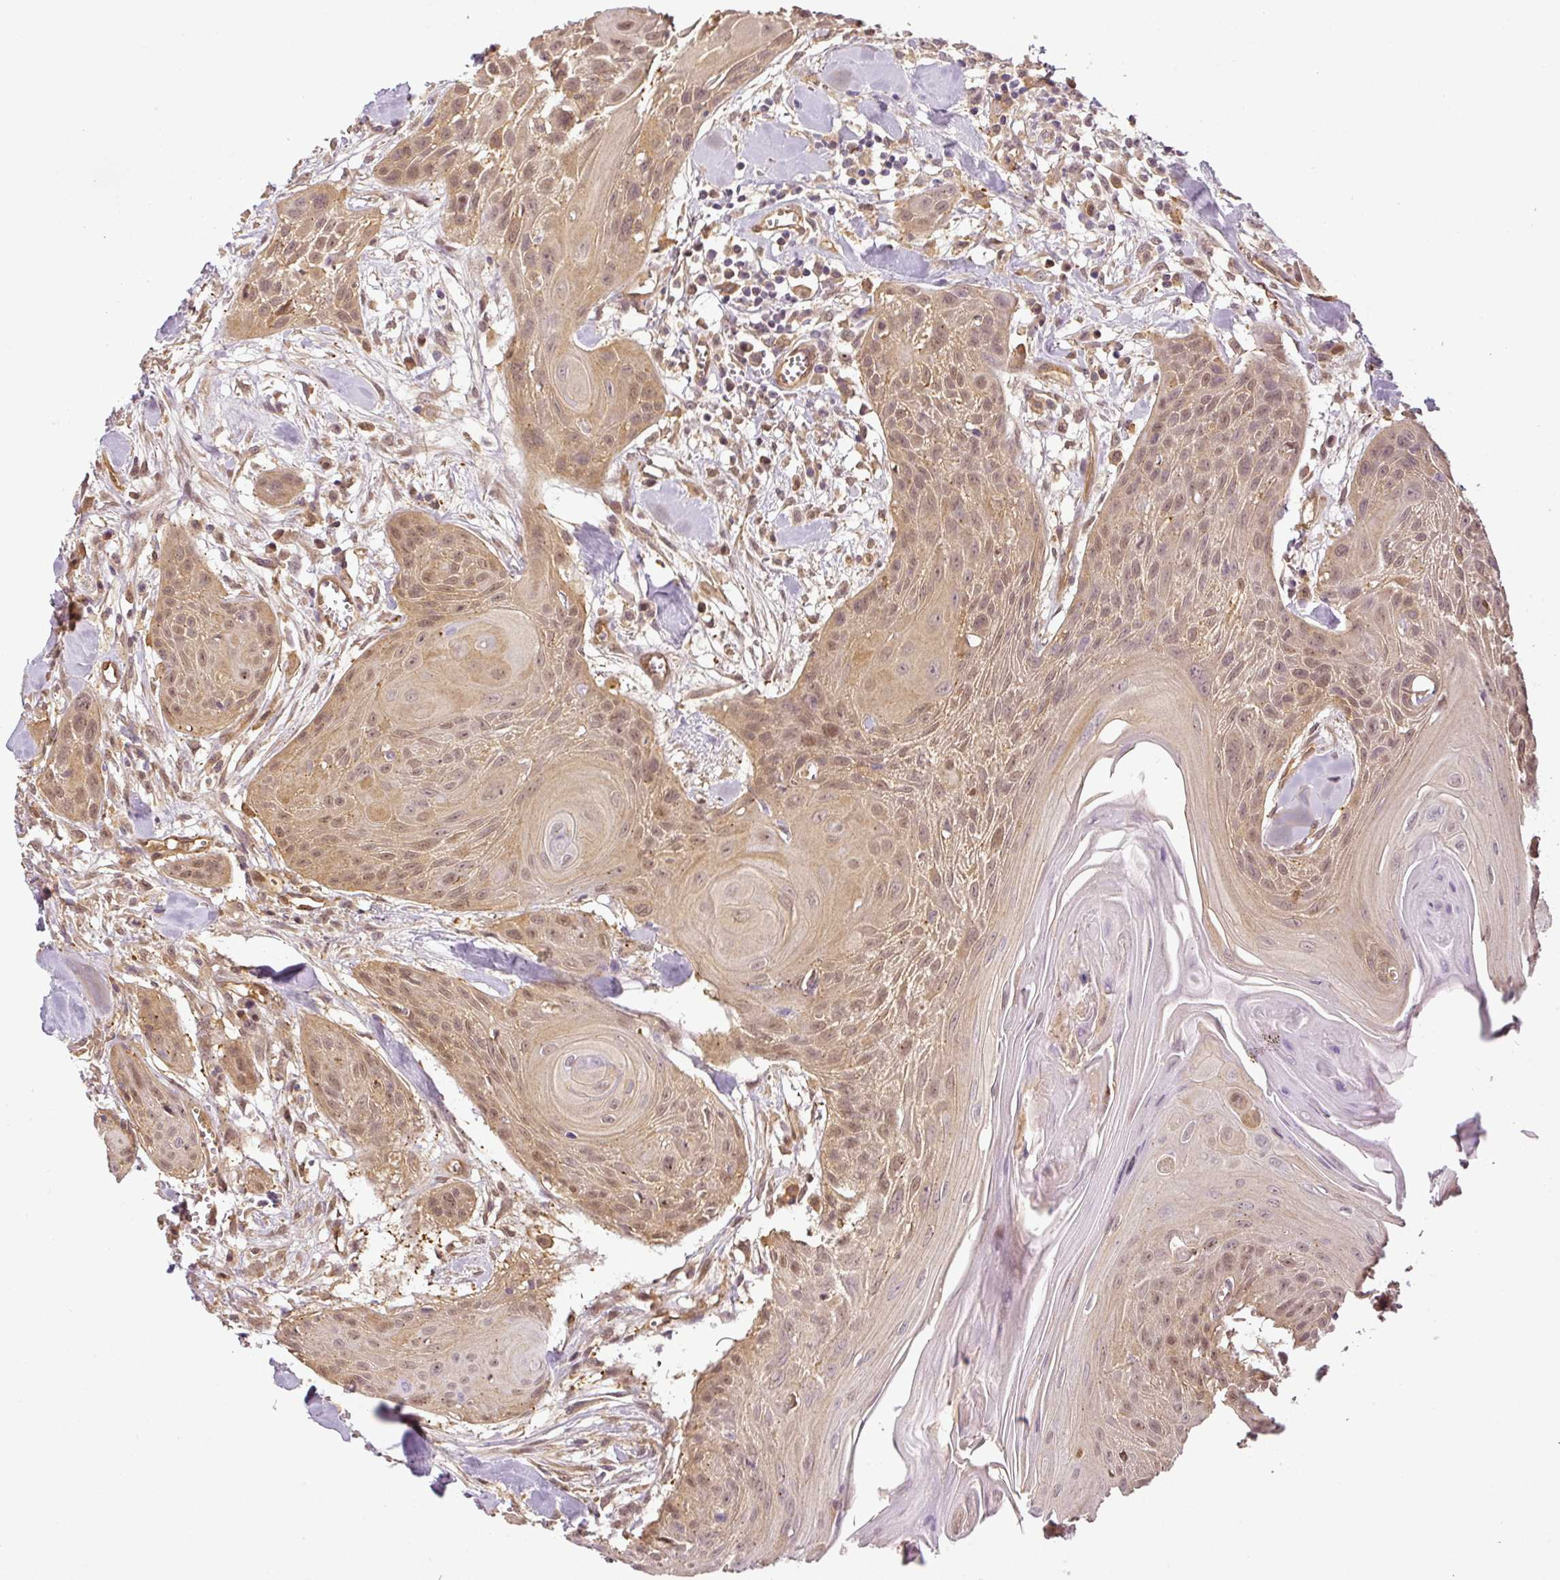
{"staining": {"intensity": "weak", "quantity": "25%-75%", "location": "cytoplasmic/membranous,nuclear"}, "tissue": "head and neck cancer", "cell_type": "Tumor cells", "image_type": "cancer", "snomed": [{"axis": "morphology", "description": "Squamous cell carcinoma, NOS"}, {"axis": "topography", "description": "Lymph node"}, {"axis": "topography", "description": "Salivary gland"}, {"axis": "topography", "description": "Head-Neck"}], "caption": "Immunohistochemical staining of human head and neck cancer exhibits low levels of weak cytoplasmic/membranous and nuclear protein staining in approximately 25%-75% of tumor cells. Nuclei are stained in blue.", "gene": "ANKRD18A", "patient": {"sex": "female", "age": 74}}